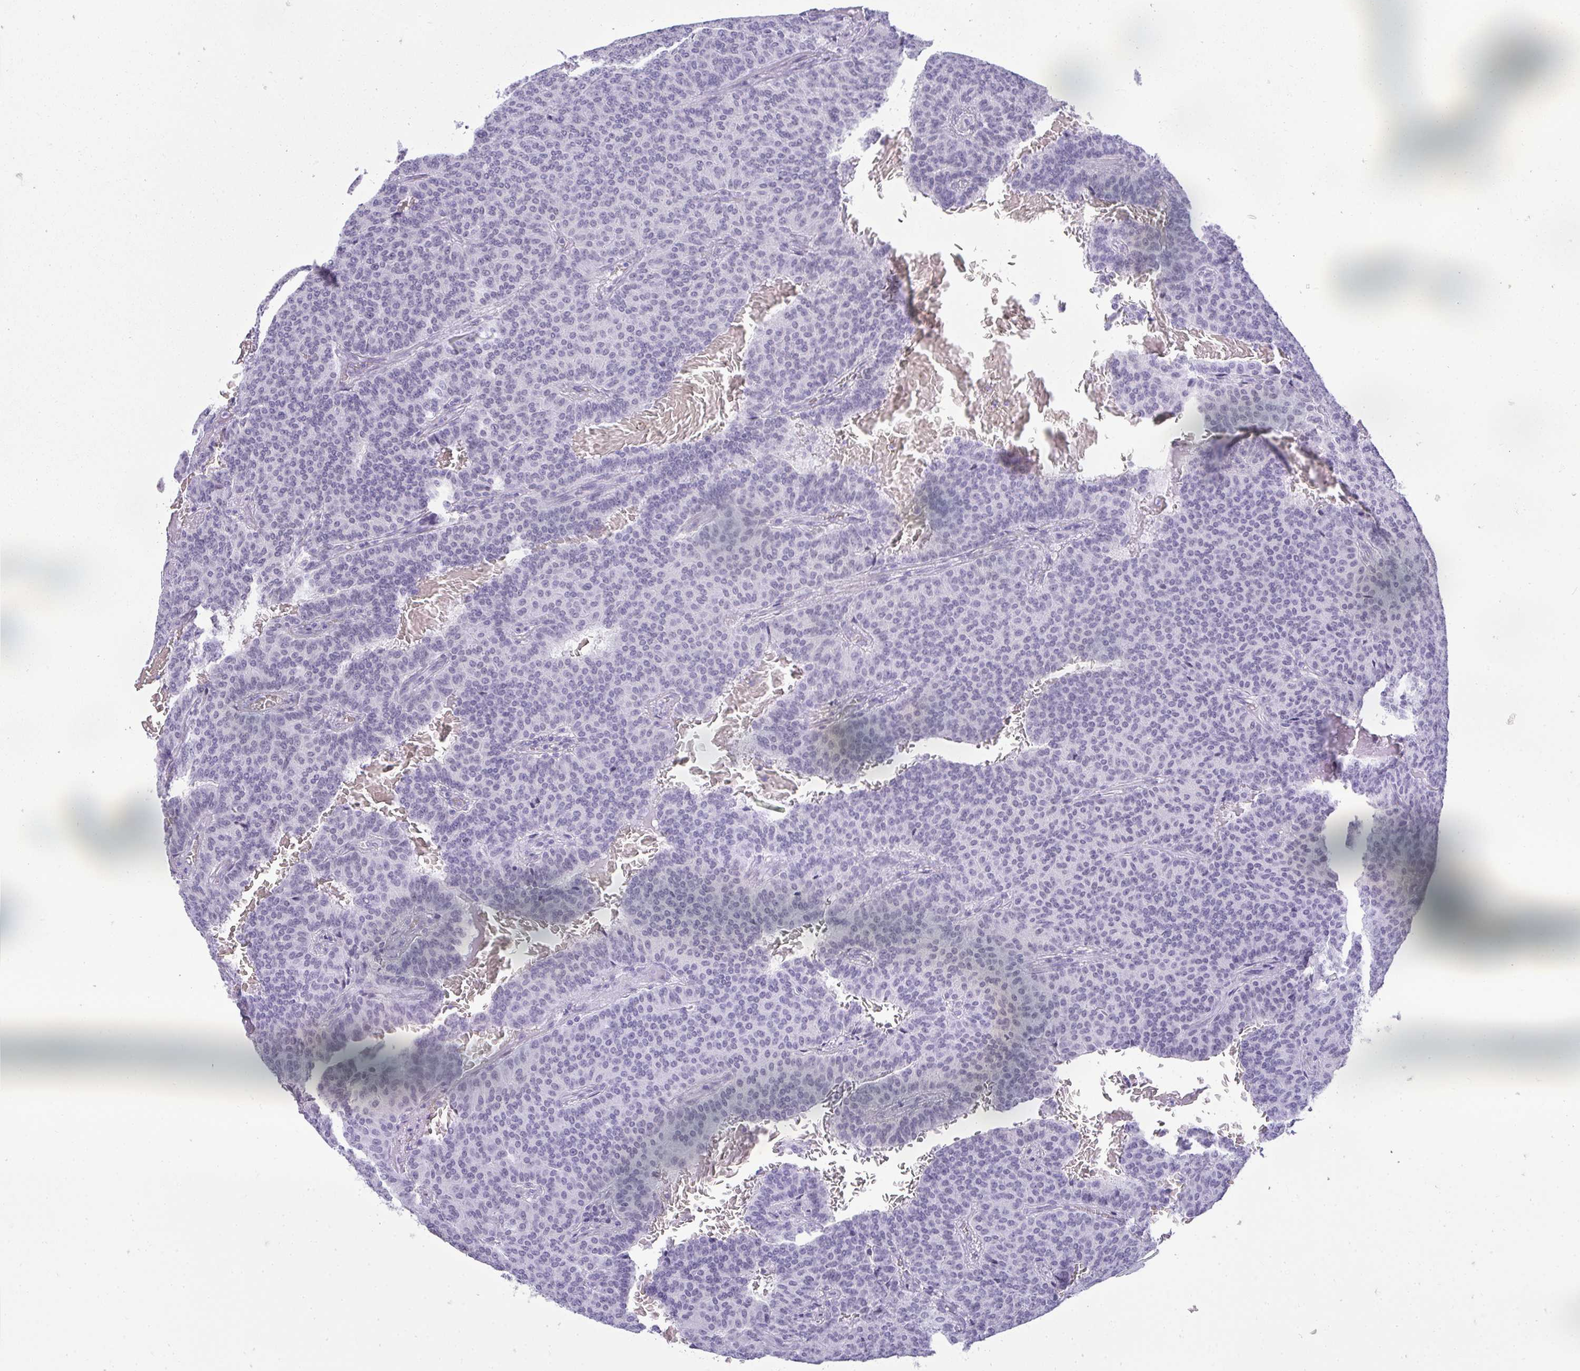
{"staining": {"intensity": "negative", "quantity": "none", "location": "none"}, "tissue": "carcinoid", "cell_type": "Tumor cells", "image_type": "cancer", "snomed": [{"axis": "morphology", "description": "Carcinoid, malignant, NOS"}, {"axis": "topography", "description": "Lung"}], "caption": "High power microscopy image of an immunohistochemistry (IHC) image of malignant carcinoid, revealing no significant staining in tumor cells.", "gene": "PLA2G1B", "patient": {"sex": "male", "age": 61}}